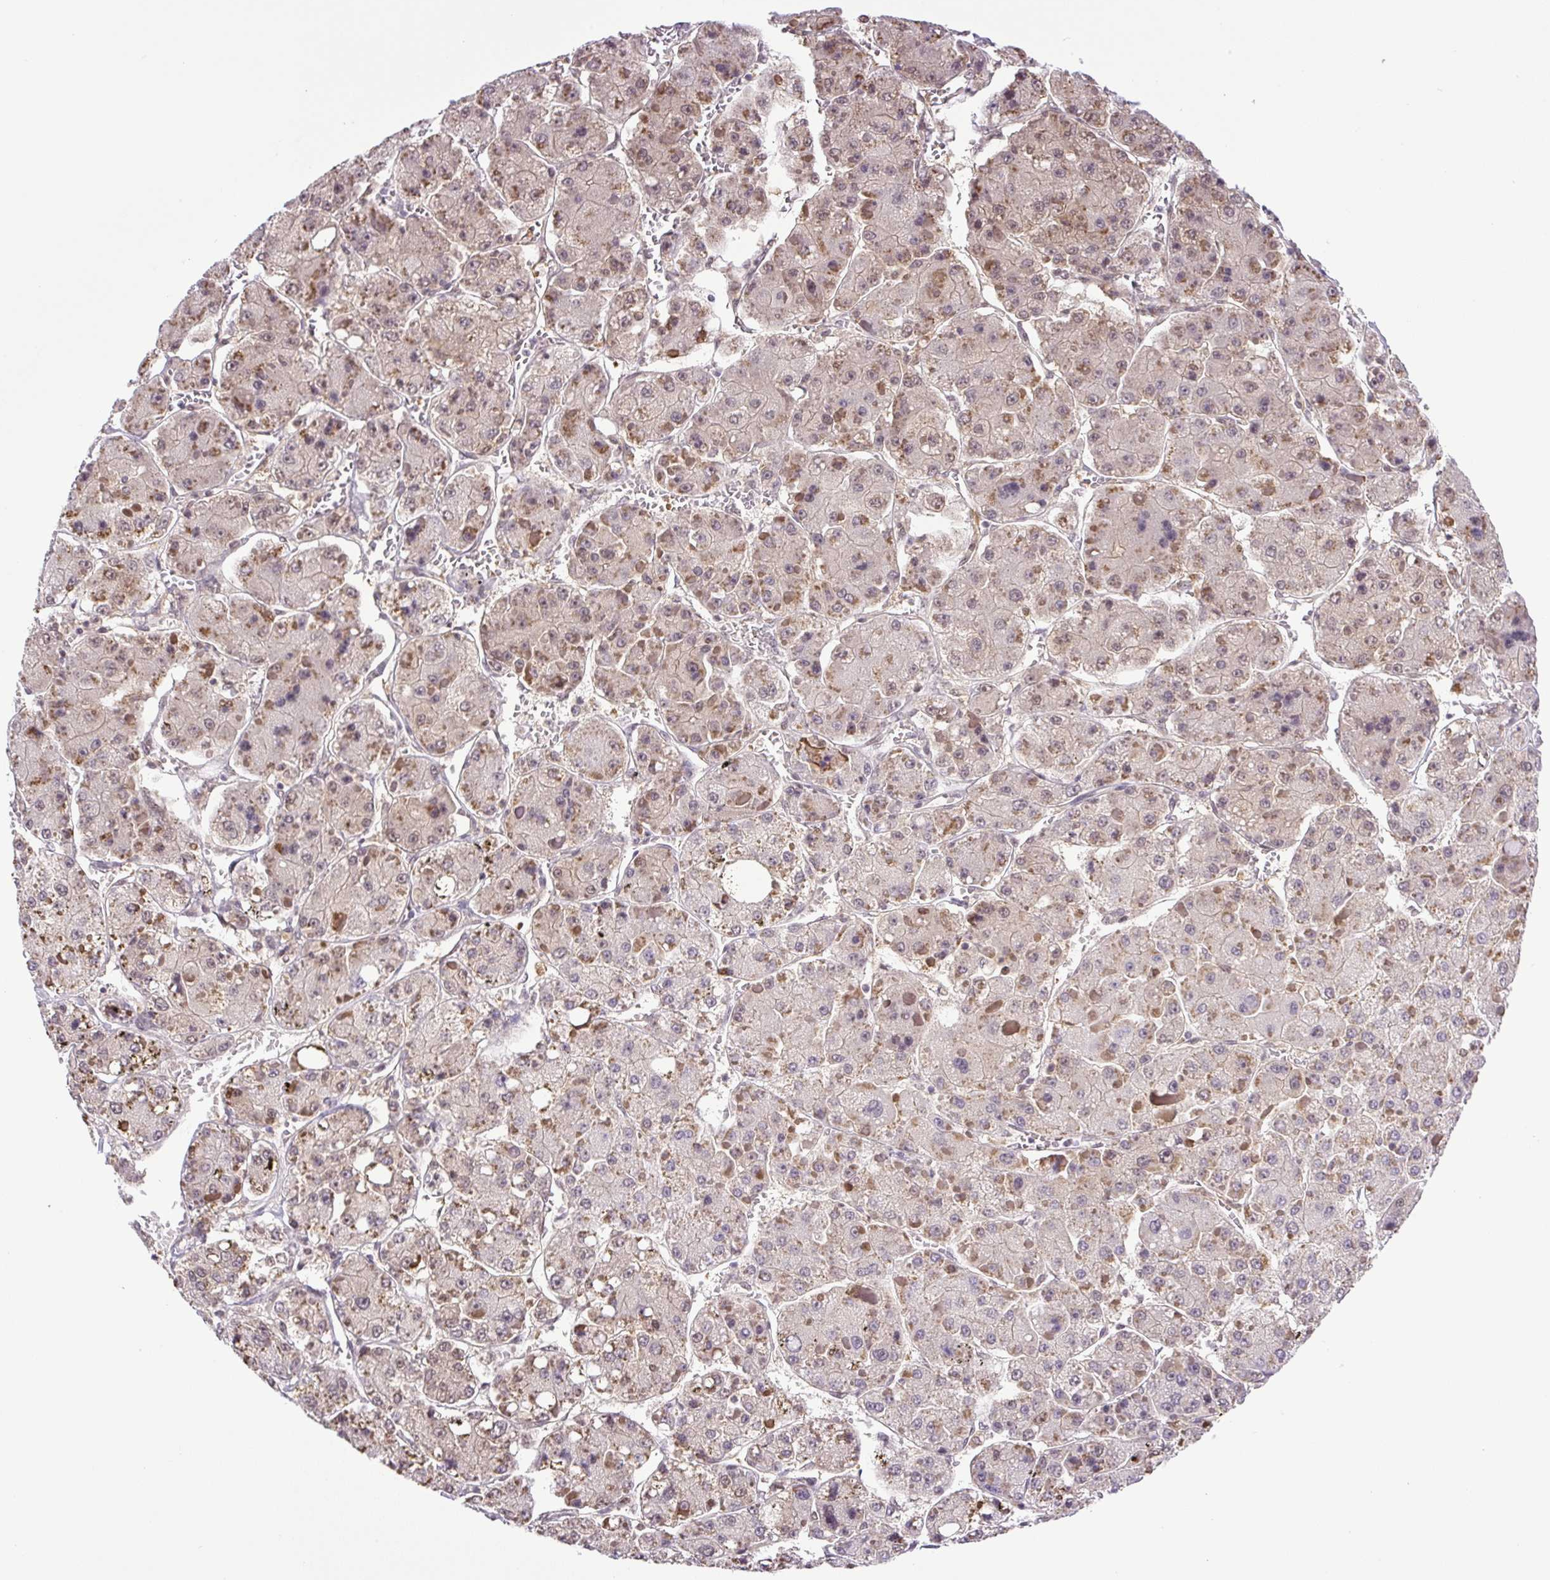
{"staining": {"intensity": "weak", "quantity": "<25%", "location": "nuclear"}, "tissue": "liver cancer", "cell_type": "Tumor cells", "image_type": "cancer", "snomed": [{"axis": "morphology", "description": "Carcinoma, Hepatocellular, NOS"}, {"axis": "topography", "description": "Liver"}], "caption": "DAB (3,3'-diaminobenzidine) immunohistochemical staining of human hepatocellular carcinoma (liver) demonstrates no significant staining in tumor cells.", "gene": "SGTA", "patient": {"sex": "female", "age": 73}}